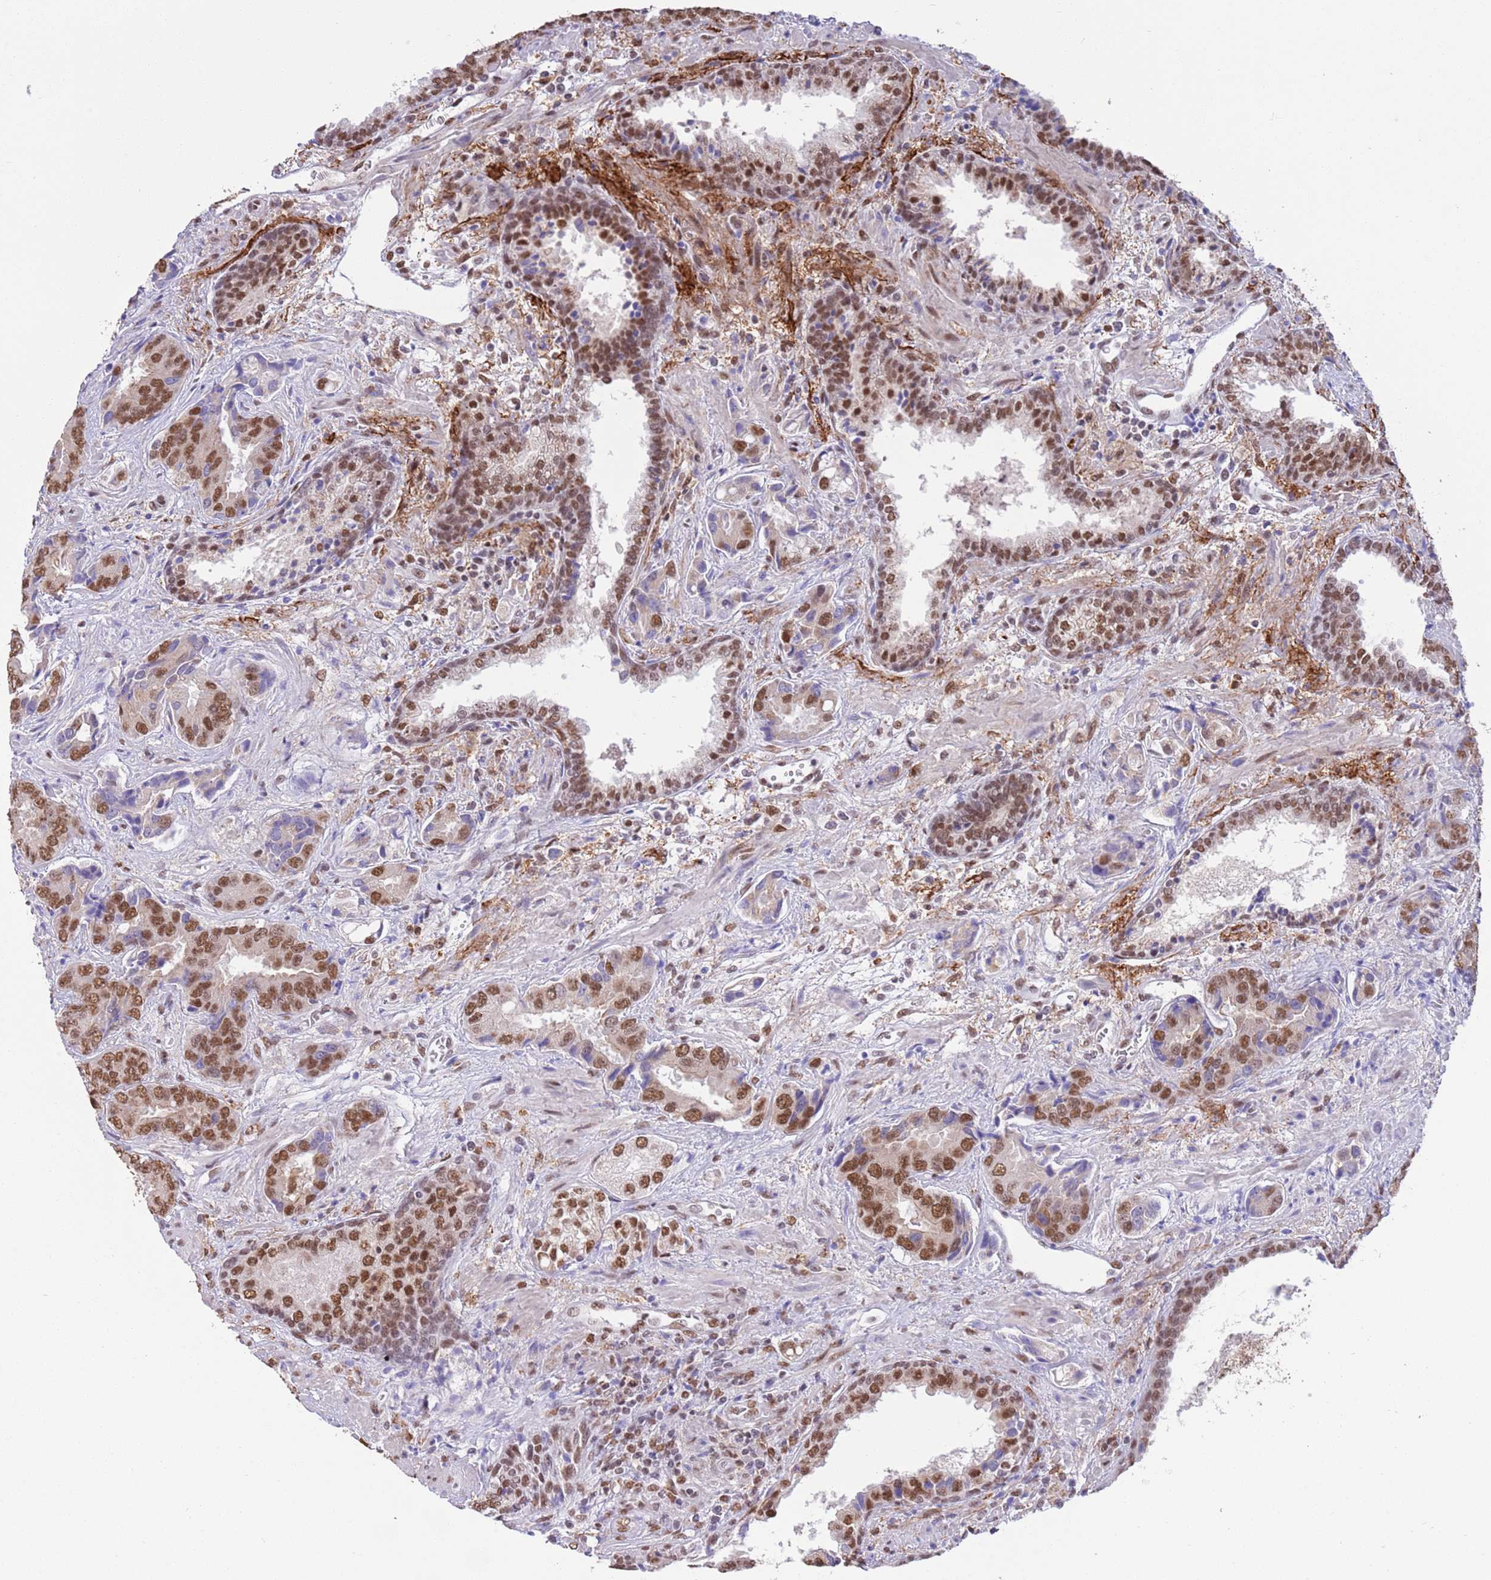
{"staining": {"intensity": "moderate", "quantity": ">75%", "location": "nuclear"}, "tissue": "prostate cancer", "cell_type": "Tumor cells", "image_type": "cancer", "snomed": [{"axis": "morphology", "description": "Adenocarcinoma, High grade"}, {"axis": "topography", "description": "Prostate"}], "caption": "Immunohistochemical staining of prostate cancer (adenocarcinoma (high-grade)) reveals moderate nuclear protein staining in about >75% of tumor cells. (brown staining indicates protein expression, while blue staining denotes nuclei).", "gene": "TRIM32", "patient": {"sex": "male", "age": 71}}